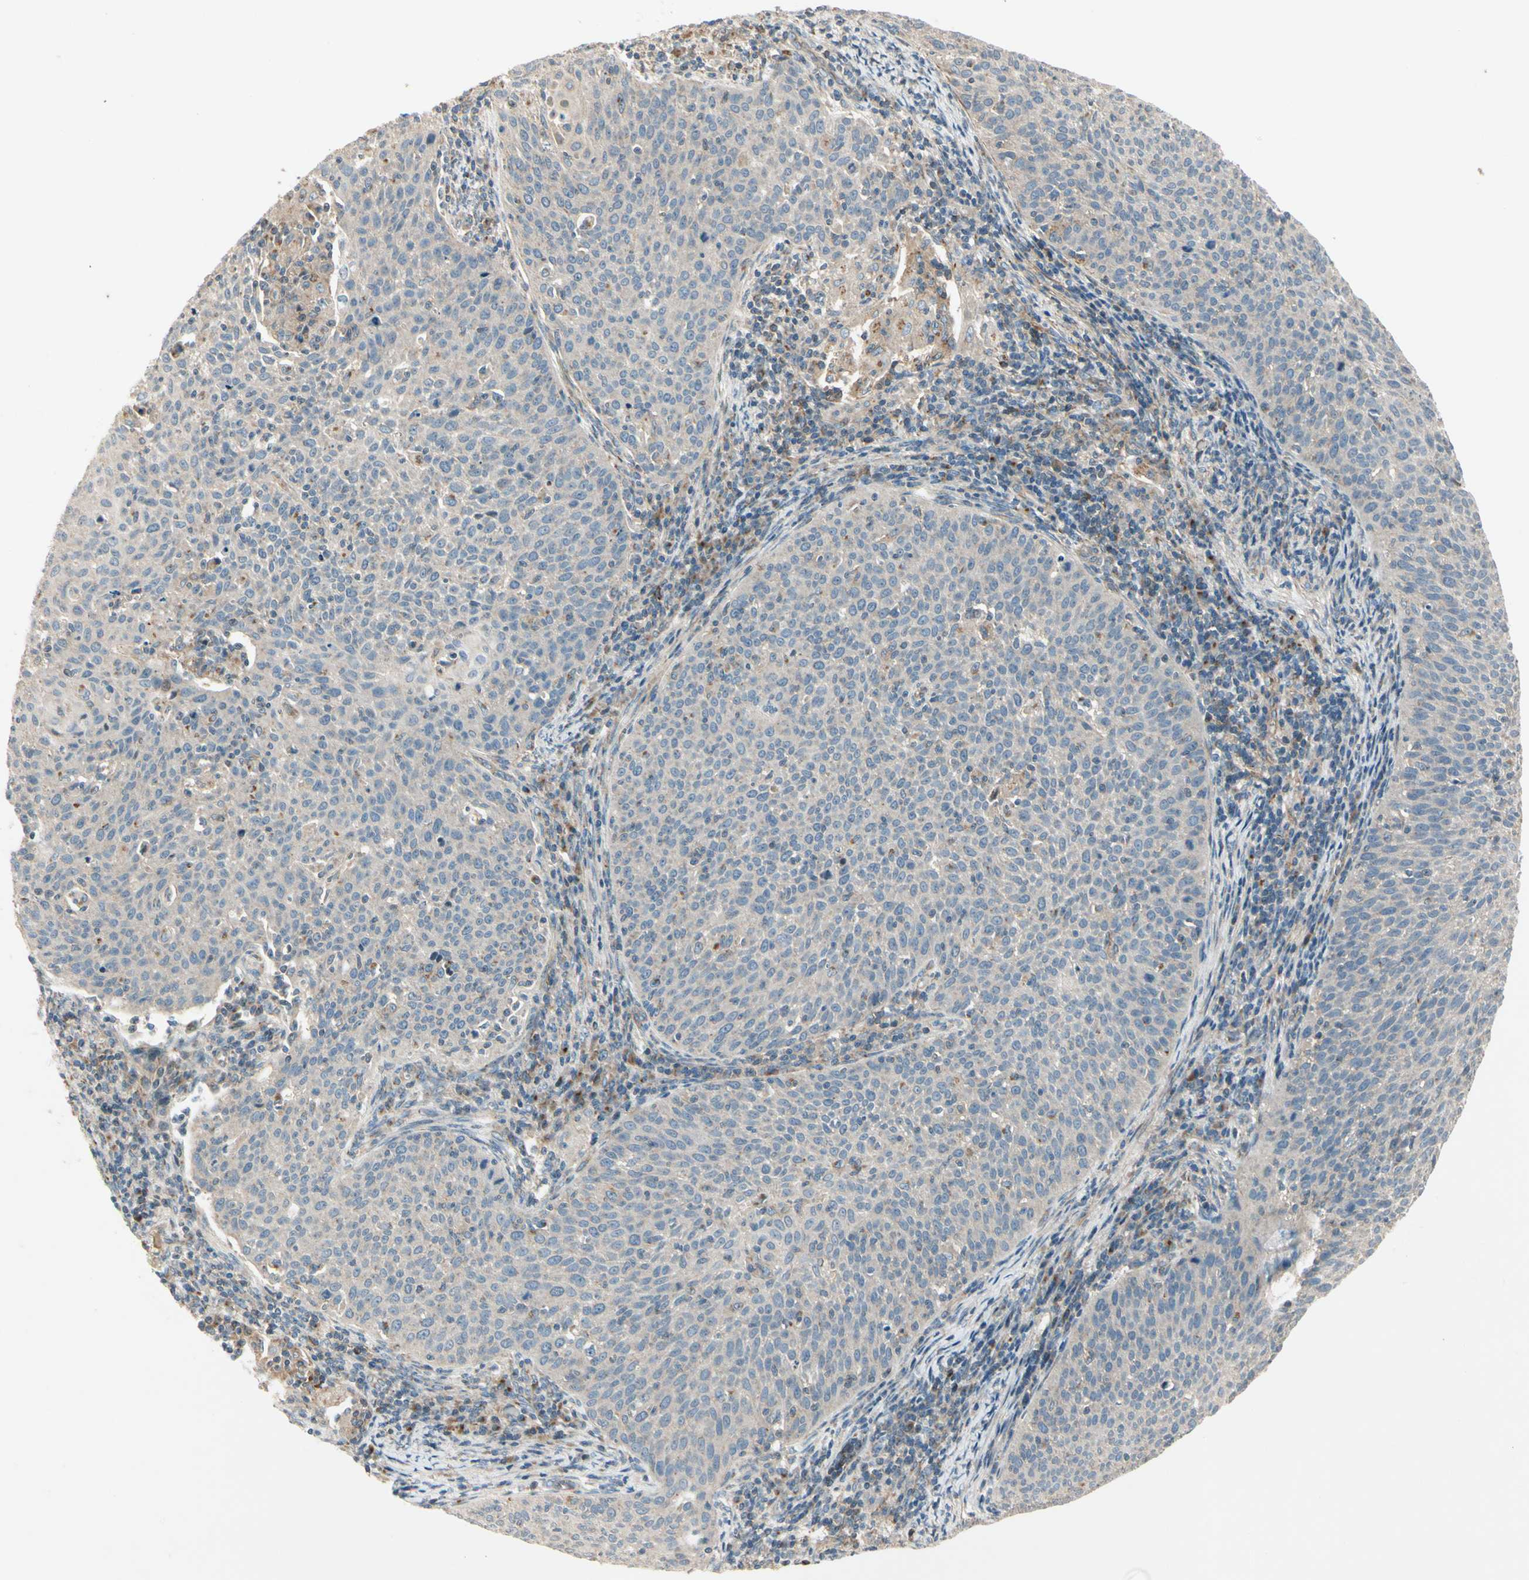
{"staining": {"intensity": "weak", "quantity": ">75%", "location": "cytoplasmic/membranous"}, "tissue": "cervical cancer", "cell_type": "Tumor cells", "image_type": "cancer", "snomed": [{"axis": "morphology", "description": "Squamous cell carcinoma, NOS"}, {"axis": "topography", "description": "Cervix"}], "caption": "An image of human squamous cell carcinoma (cervical) stained for a protein demonstrates weak cytoplasmic/membranous brown staining in tumor cells. The staining was performed using DAB (3,3'-diaminobenzidine), with brown indicating positive protein expression. Nuclei are stained blue with hematoxylin.", "gene": "ABCA3", "patient": {"sex": "female", "age": 38}}